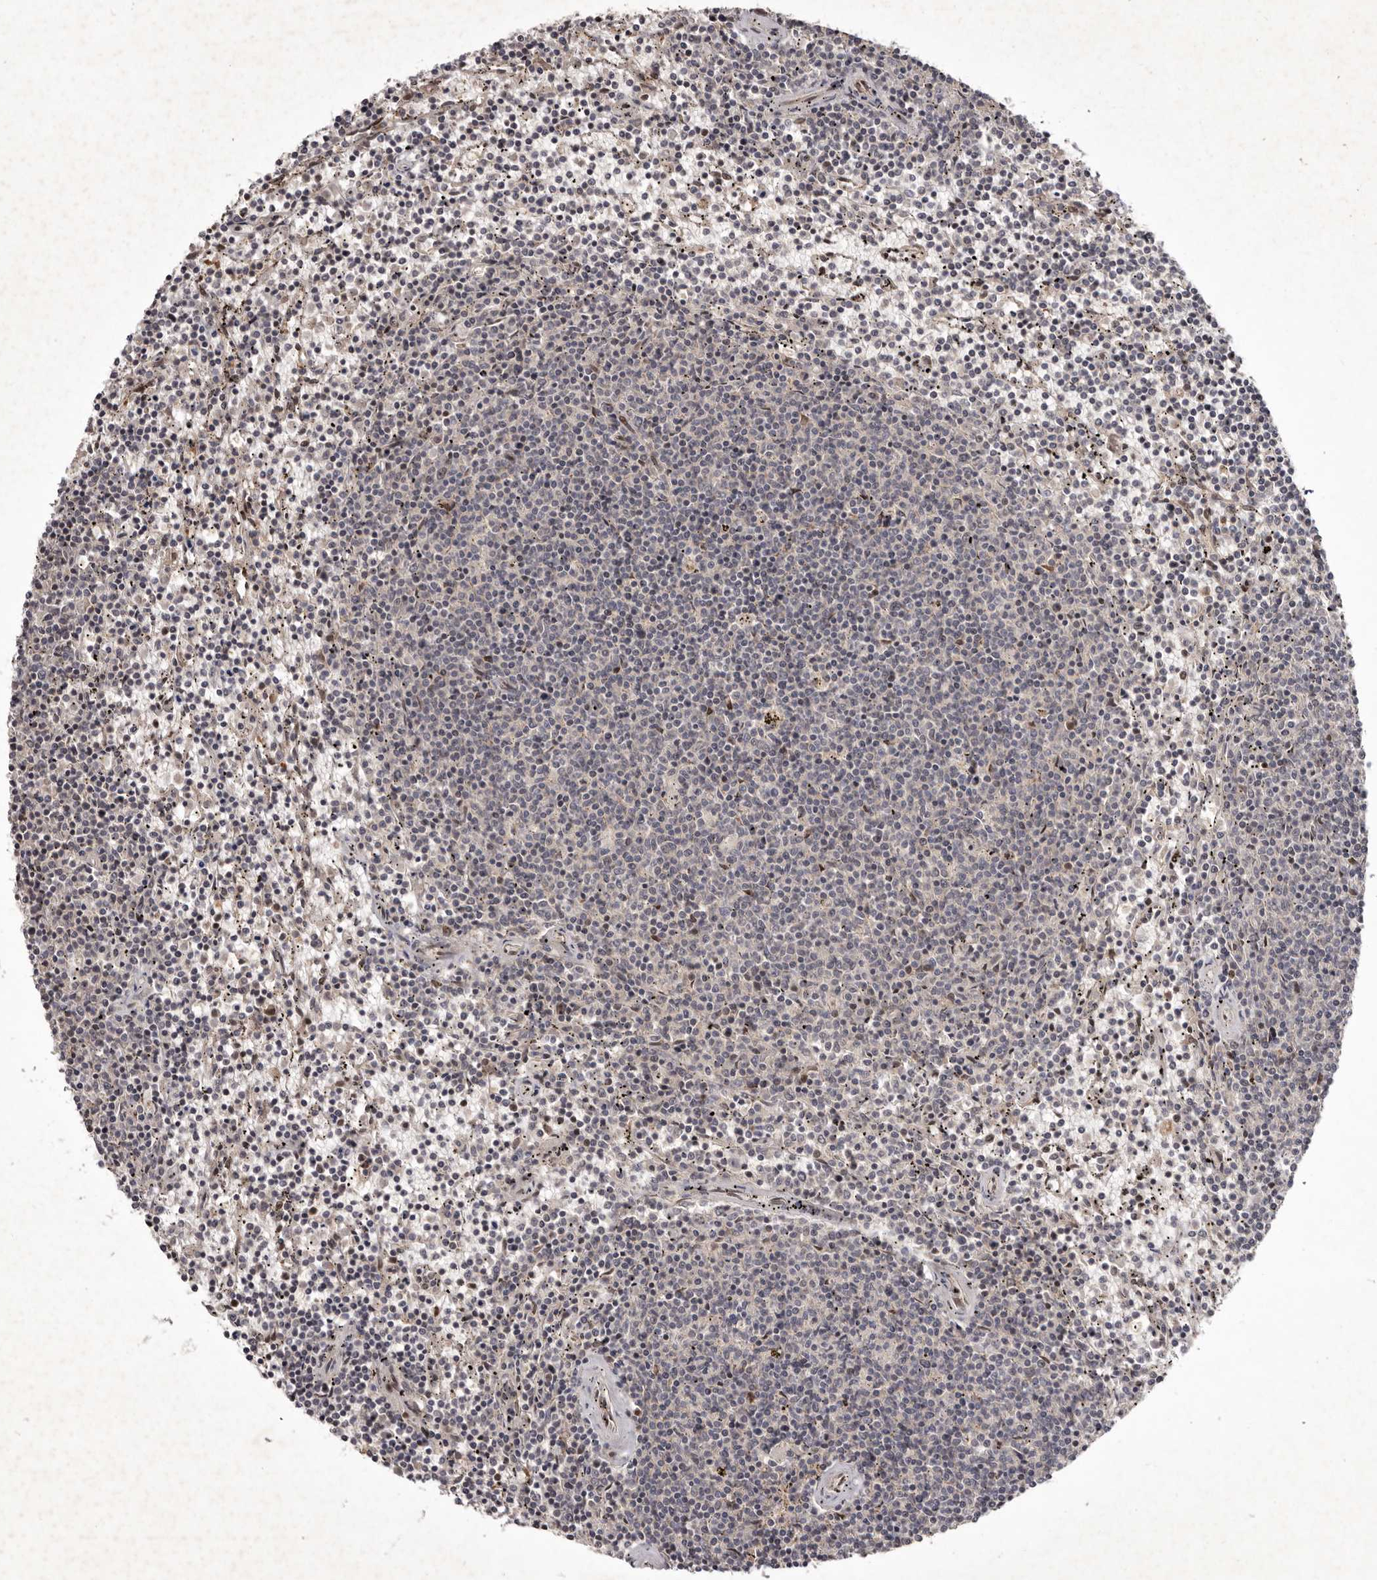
{"staining": {"intensity": "negative", "quantity": "none", "location": "none"}, "tissue": "lymphoma", "cell_type": "Tumor cells", "image_type": "cancer", "snomed": [{"axis": "morphology", "description": "Malignant lymphoma, non-Hodgkin's type, Low grade"}, {"axis": "topography", "description": "Spleen"}], "caption": "Immunohistochemistry micrograph of neoplastic tissue: human lymphoma stained with DAB (3,3'-diaminobenzidine) exhibits no significant protein positivity in tumor cells.", "gene": "ABL1", "patient": {"sex": "female", "age": 50}}